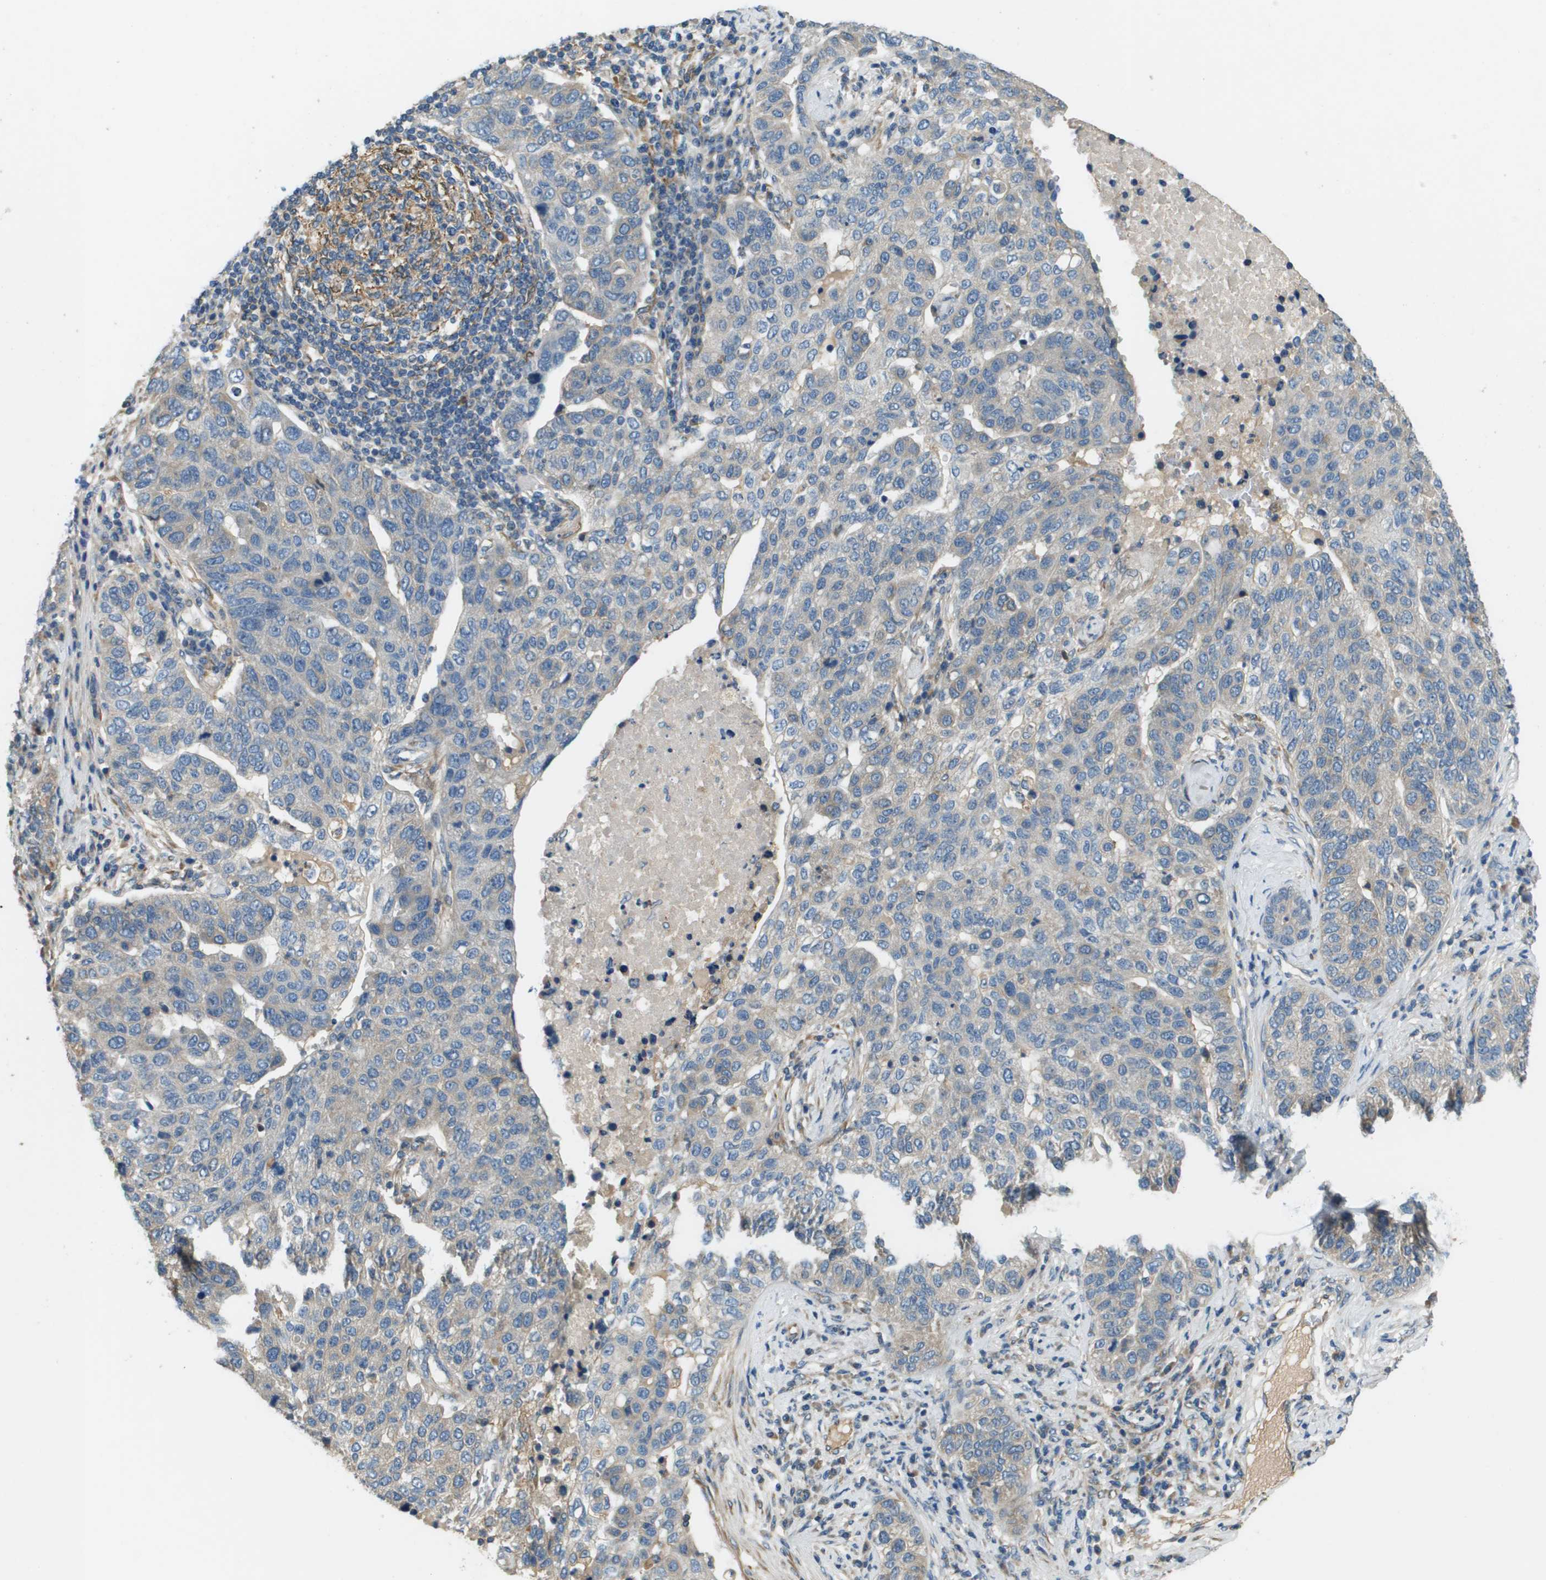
{"staining": {"intensity": "negative", "quantity": "none", "location": "none"}, "tissue": "pancreatic cancer", "cell_type": "Tumor cells", "image_type": "cancer", "snomed": [{"axis": "morphology", "description": "Adenocarcinoma, NOS"}, {"axis": "topography", "description": "Pancreas"}], "caption": "This is an IHC image of human adenocarcinoma (pancreatic). There is no expression in tumor cells.", "gene": "SAMSN1", "patient": {"sex": "female", "age": 61}}